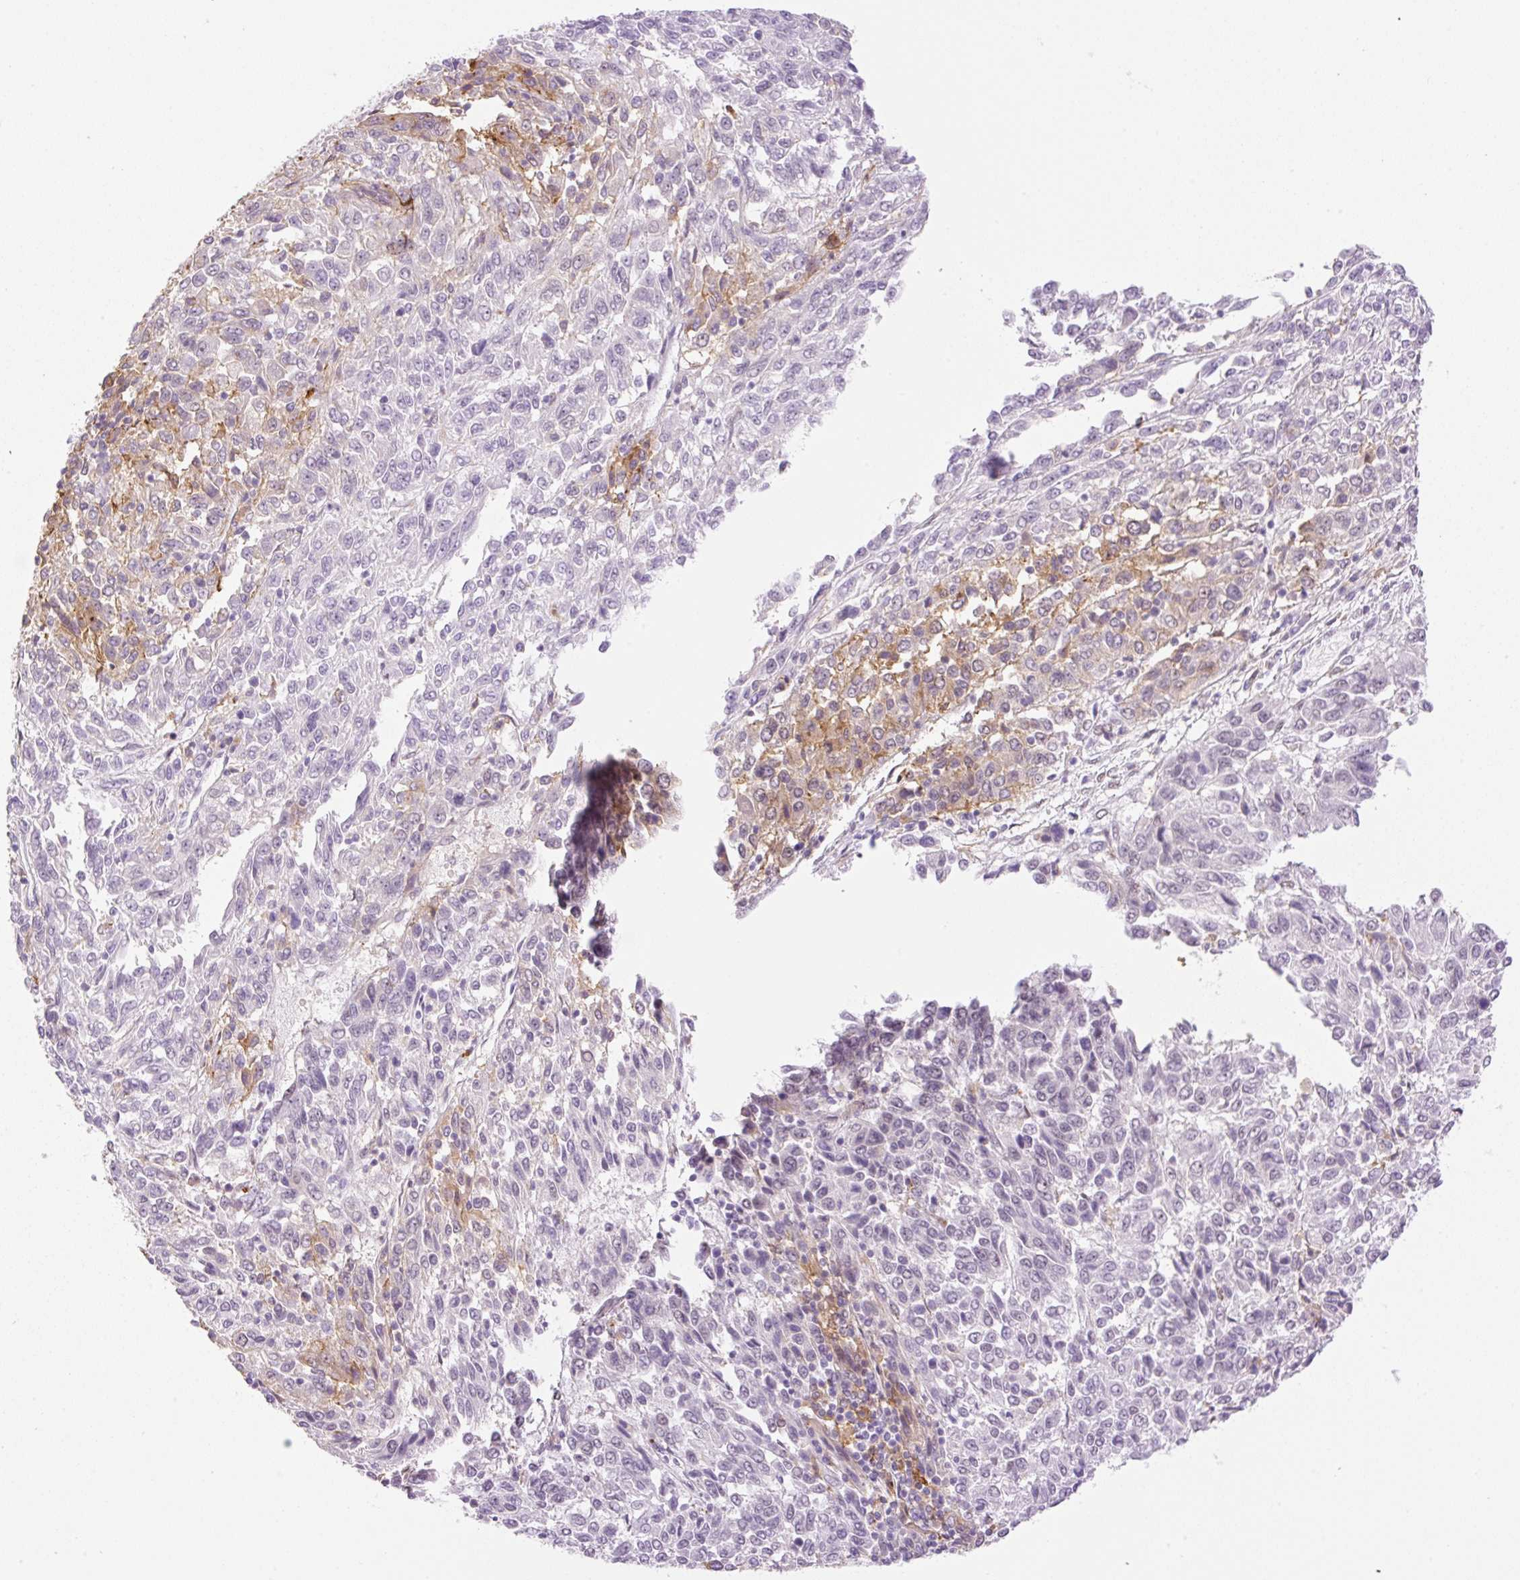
{"staining": {"intensity": "weak", "quantity": "<25%", "location": "cytoplasmic/membranous"}, "tissue": "melanoma", "cell_type": "Tumor cells", "image_type": "cancer", "snomed": [{"axis": "morphology", "description": "Malignant melanoma, Metastatic site"}, {"axis": "topography", "description": "Lung"}], "caption": "Melanoma was stained to show a protein in brown. There is no significant positivity in tumor cells.", "gene": "PALM3", "patient": {"sex": "male", "age": 64}}